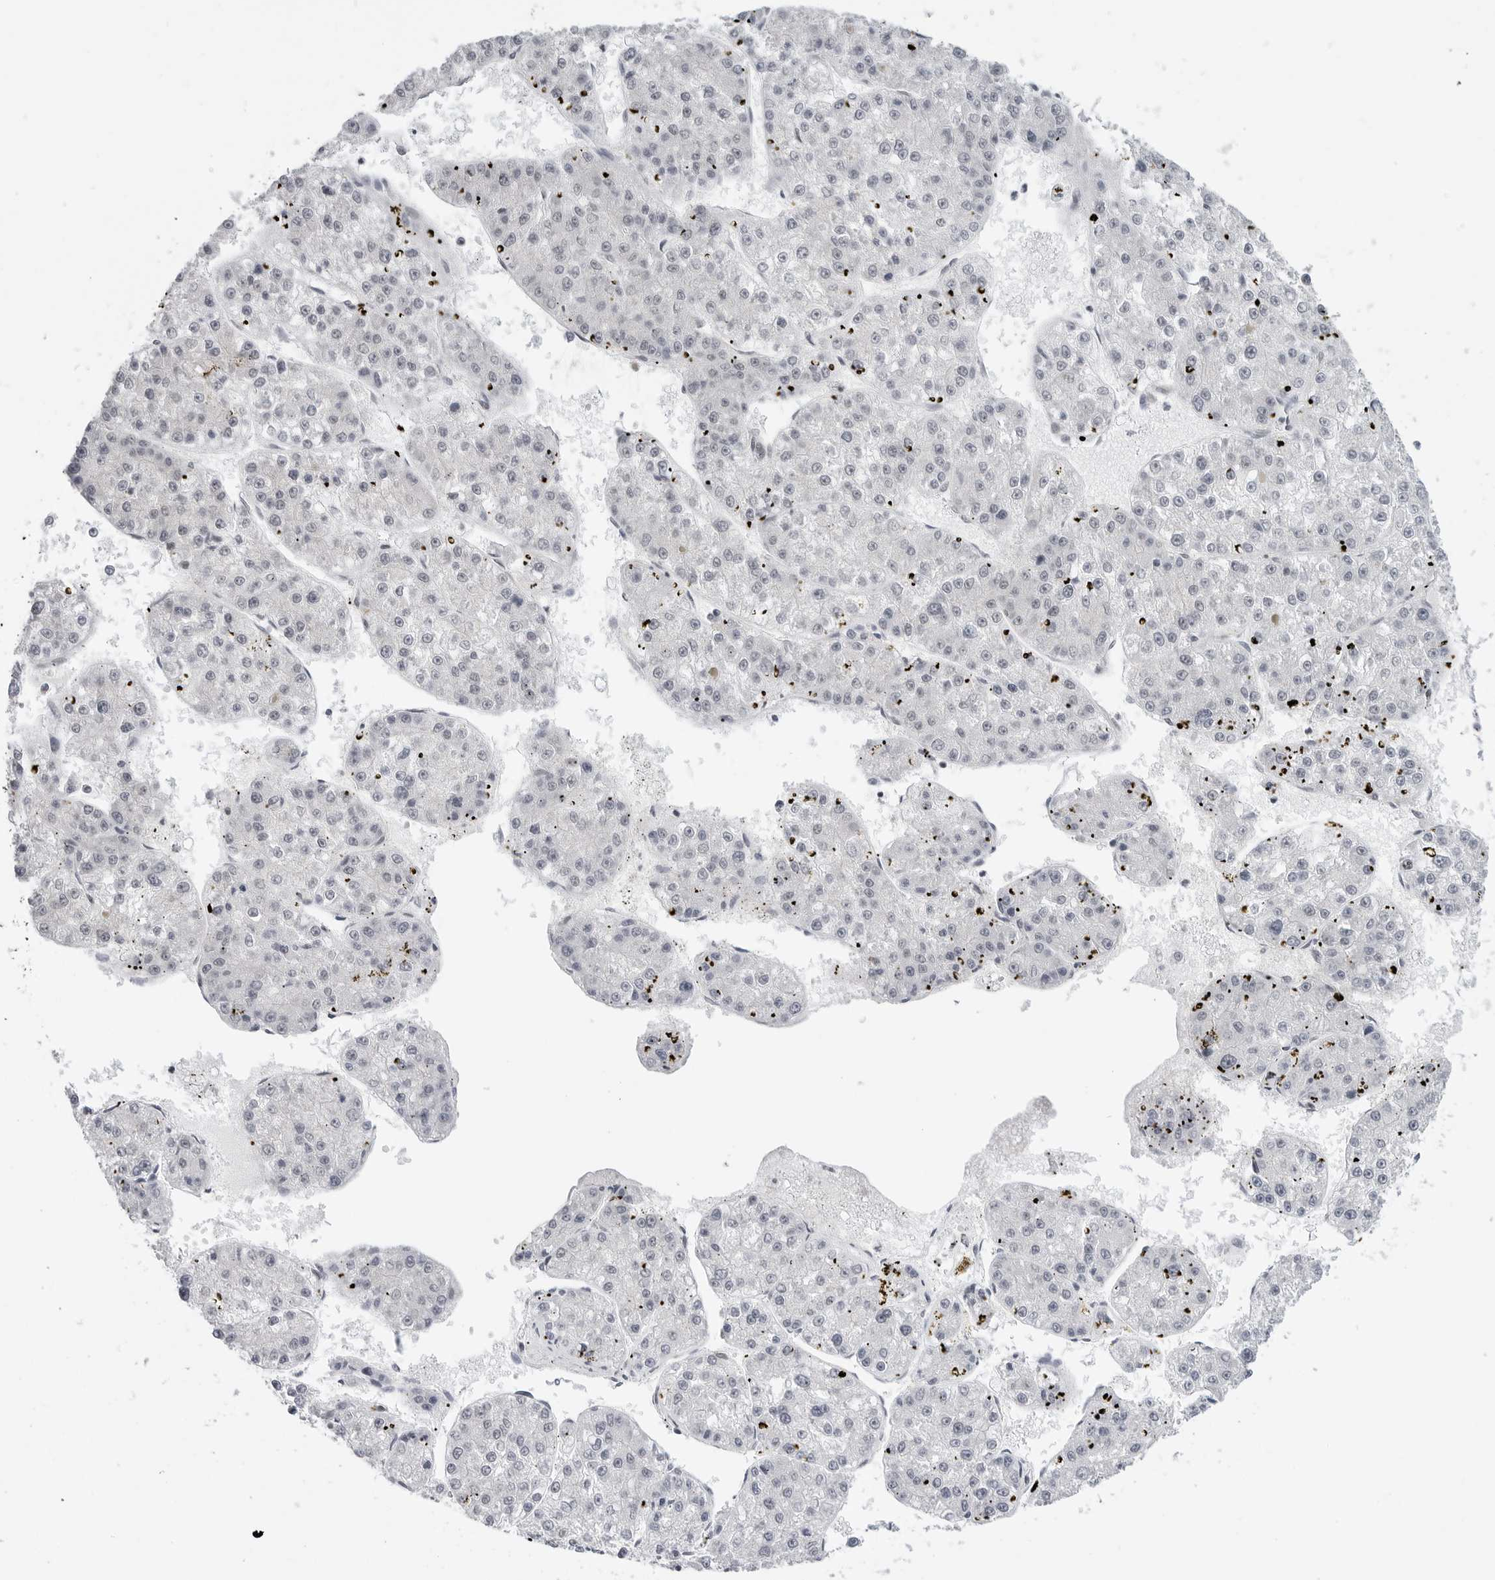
{"staining": {"intensity": "negative", "quantity": "none", "location": "none"}, "tissue": "liver cancer", "cell_type": "Tumor cells", "image_type": "cancer", "snomed": [{"axis": "morphology", "description": "Carcinoma, Hepatocellular, NOS"}, {"axis": "topography", "description": "Liver"}], "caption": "DAB immunohistochemical staining of human liver cancer displays no significant staining in tumor cells.", "gene": "TRIM66", "patient": {"sex": "female", "age": 73}}